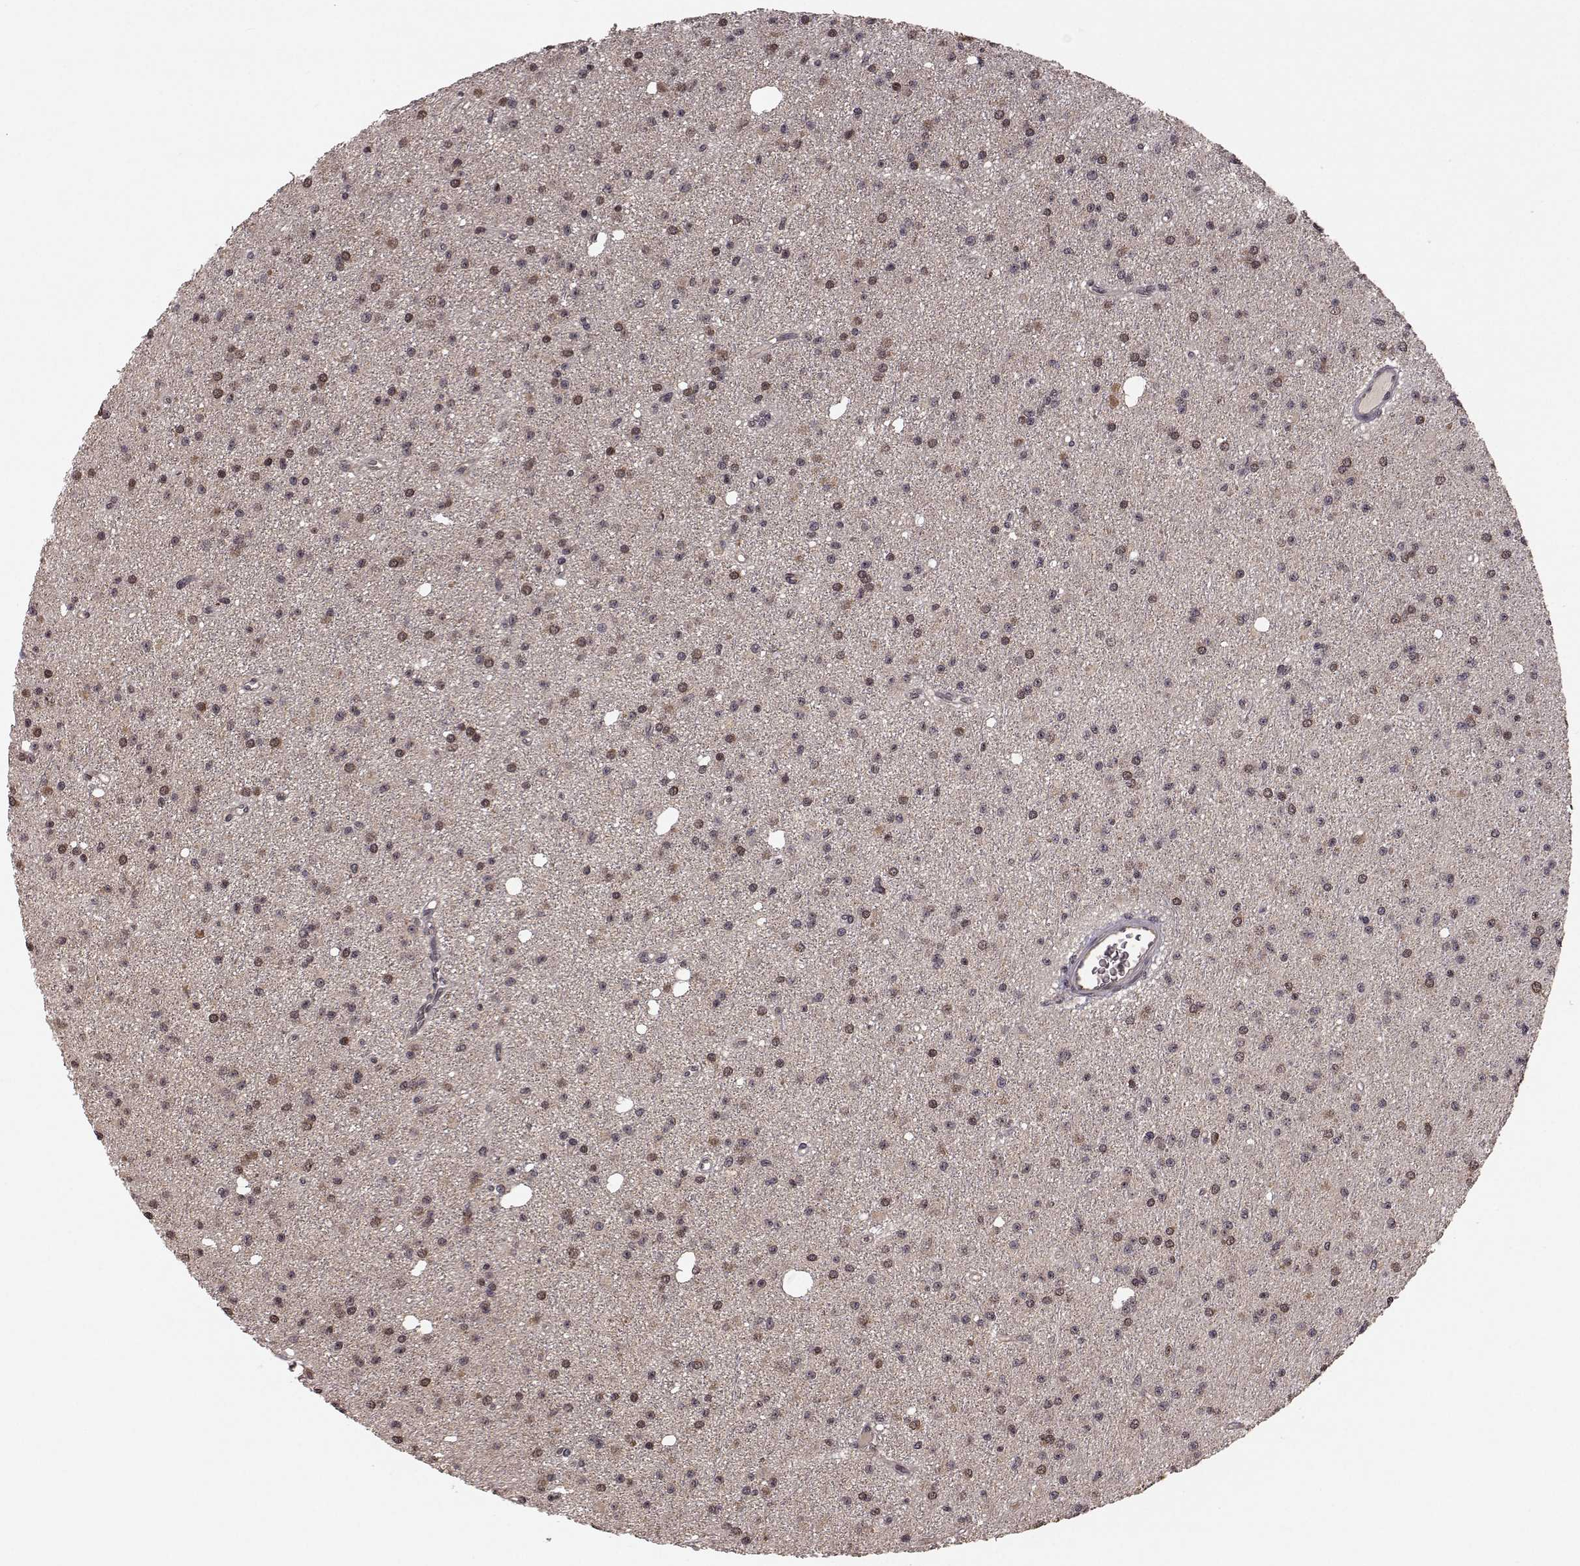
{"staining": {"intensity": "moderate", "quantity": "25%-75%", "location": "cytoplasmic/membranous,nuclear"}, "tissue": "glioma", "cell_type": "Tumor cells", "image_type": "cancer", "snomed": [{"axis": "morphology", "description": "Glioma, malignant, Low grade"}, {"axis": "topography", "description": "Brain"}], "caption": "IHC (DAB (3,3'-diaminobenzidine)) staining of glioma displays moderate cytoplasmic/membranous and nuclear protein positivity in approximately 25%-75% of tumor cells.", "gene": "PLEKHG3", "patient": {"sex": "male", "age": 27}}